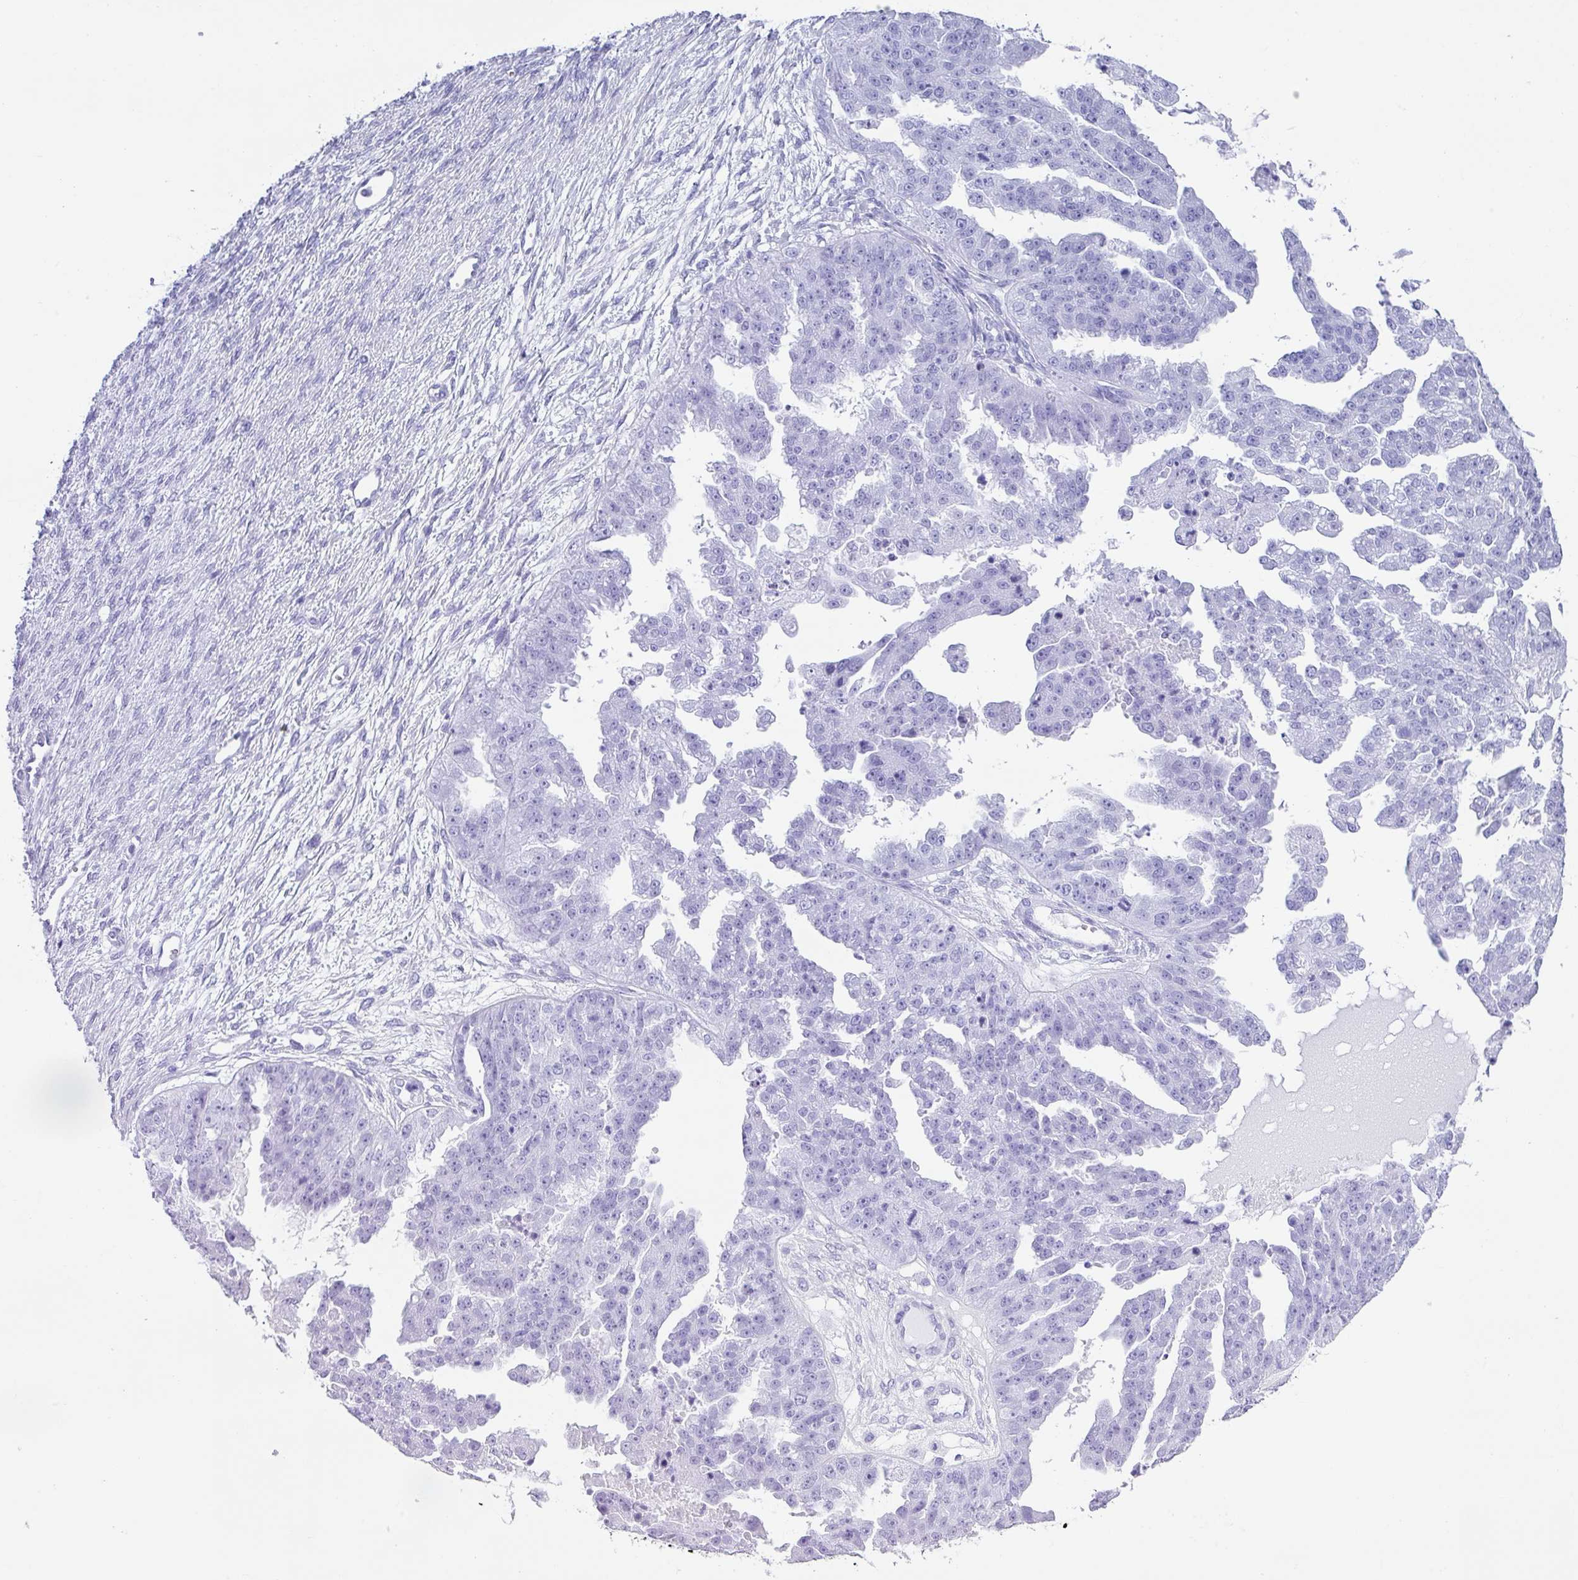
{"staining": {"intensity": "negative", "quantity": "none", "location": "none"}, "tissue": "ovarian cancer", "cell_type": "Tumor cells", "image_type": "cancer", "snomed": [{"axis": "morphology", "description": "Cystadenocarcinoma, serous, NOS"}, {"axis": "topography", "description": "Ovary"}], "caption": "A high-resolution photomicrograph shows immunohistochemistry (IHC) staining of ovarian cancer, which demonstrates no significant positivity in tumor cells. The staining is performed using DAB (3,3'-diaminobenzidine) brown chromogen with nuclei counter-stained in using hematoxylin.", "gene": "ZNF568", "patient": {"sex": "female", "age": 58}}